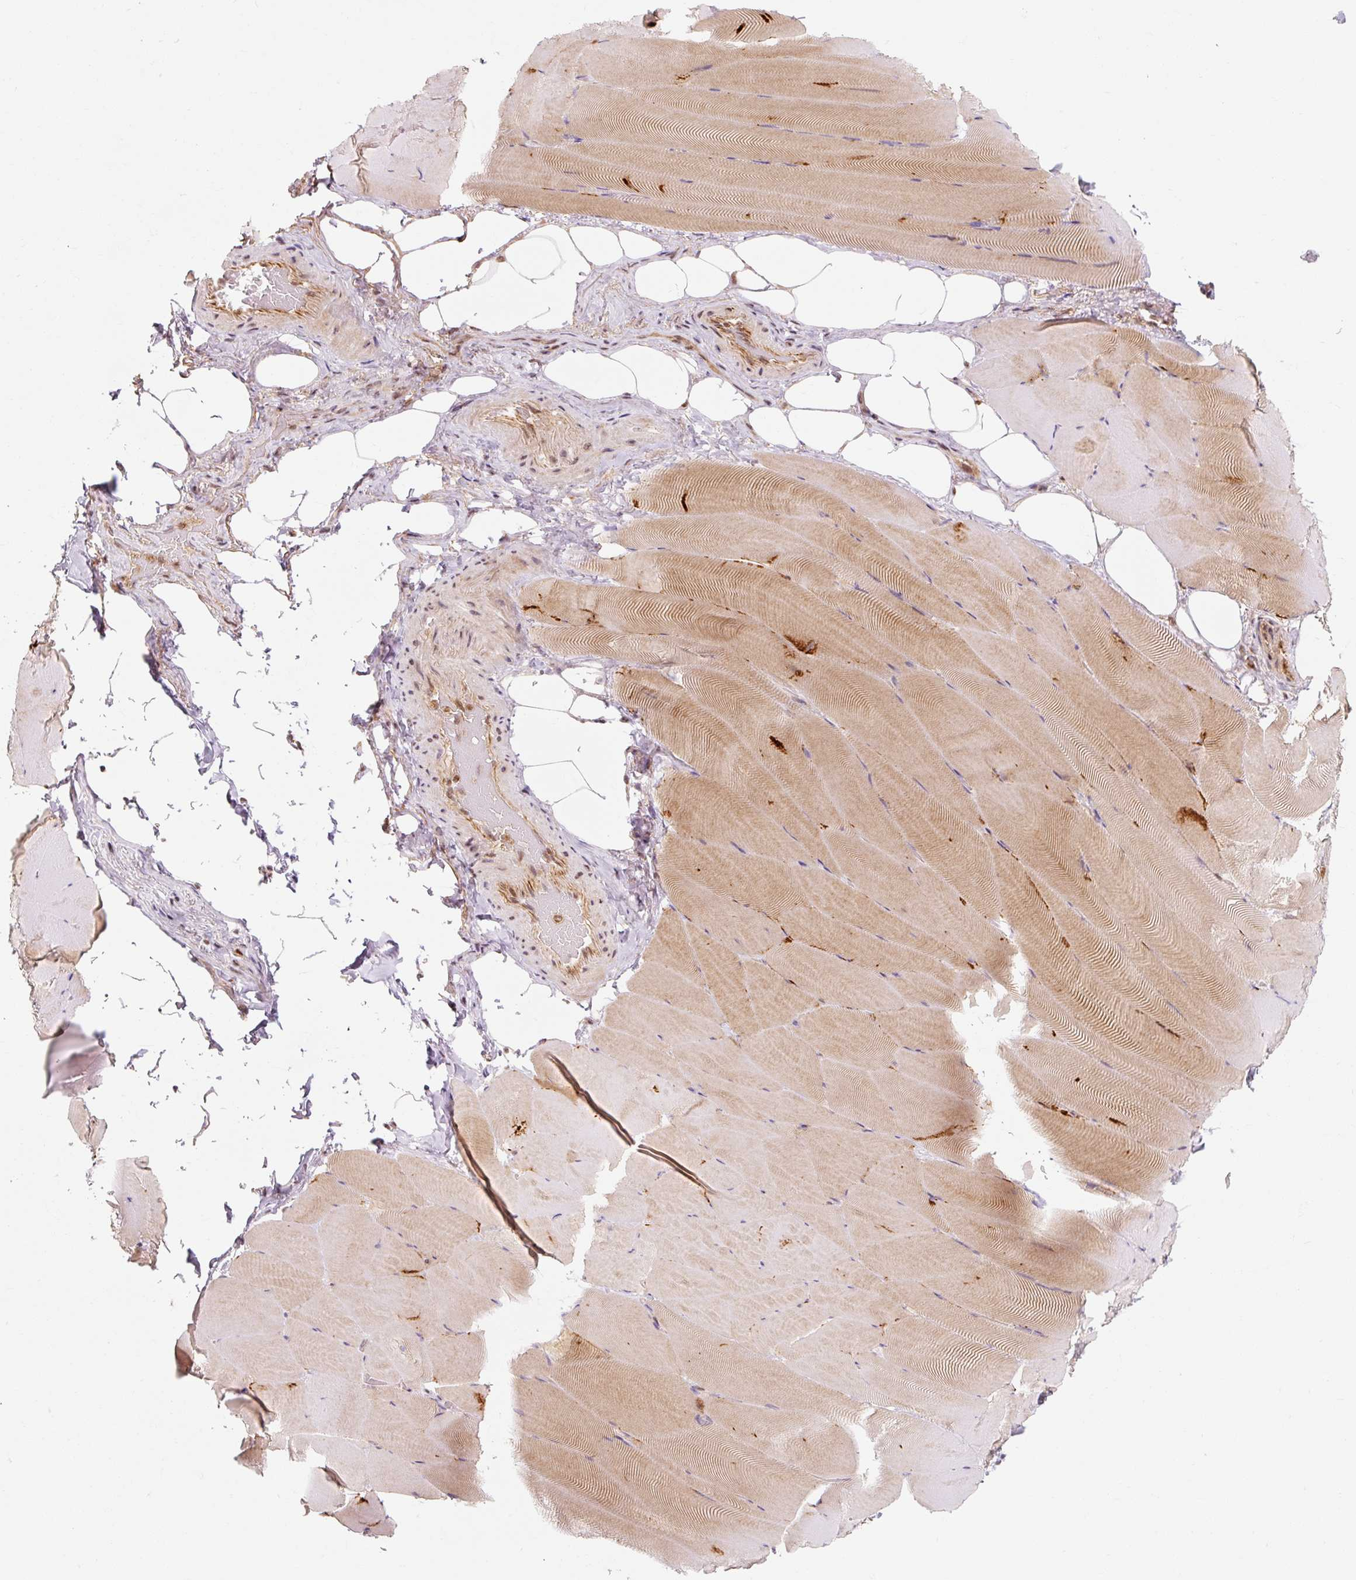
{"staining": {"intensity": "moderate", "quantity": "<25%", "location": "cytoplasmic/membranous,nuclear"}, "tissue": "skeletal muscle", "cell_type": "Myocytes", "image_type": "normal", "snomed": [{"axis": "morphology", "description": "Normal tissue, NOS"}, {"axis": "topography", "description": "Skeletal muscle"}], "caption": "Skeletal muscle stained with DAB immunohistochemistry exhibits low levels of moderate cytoplasmic/membranous,nuclear positivity in approximately <25% of myocytes.", "gene": "CSTF1", "patient": {"sex": "female", "age": 64}}